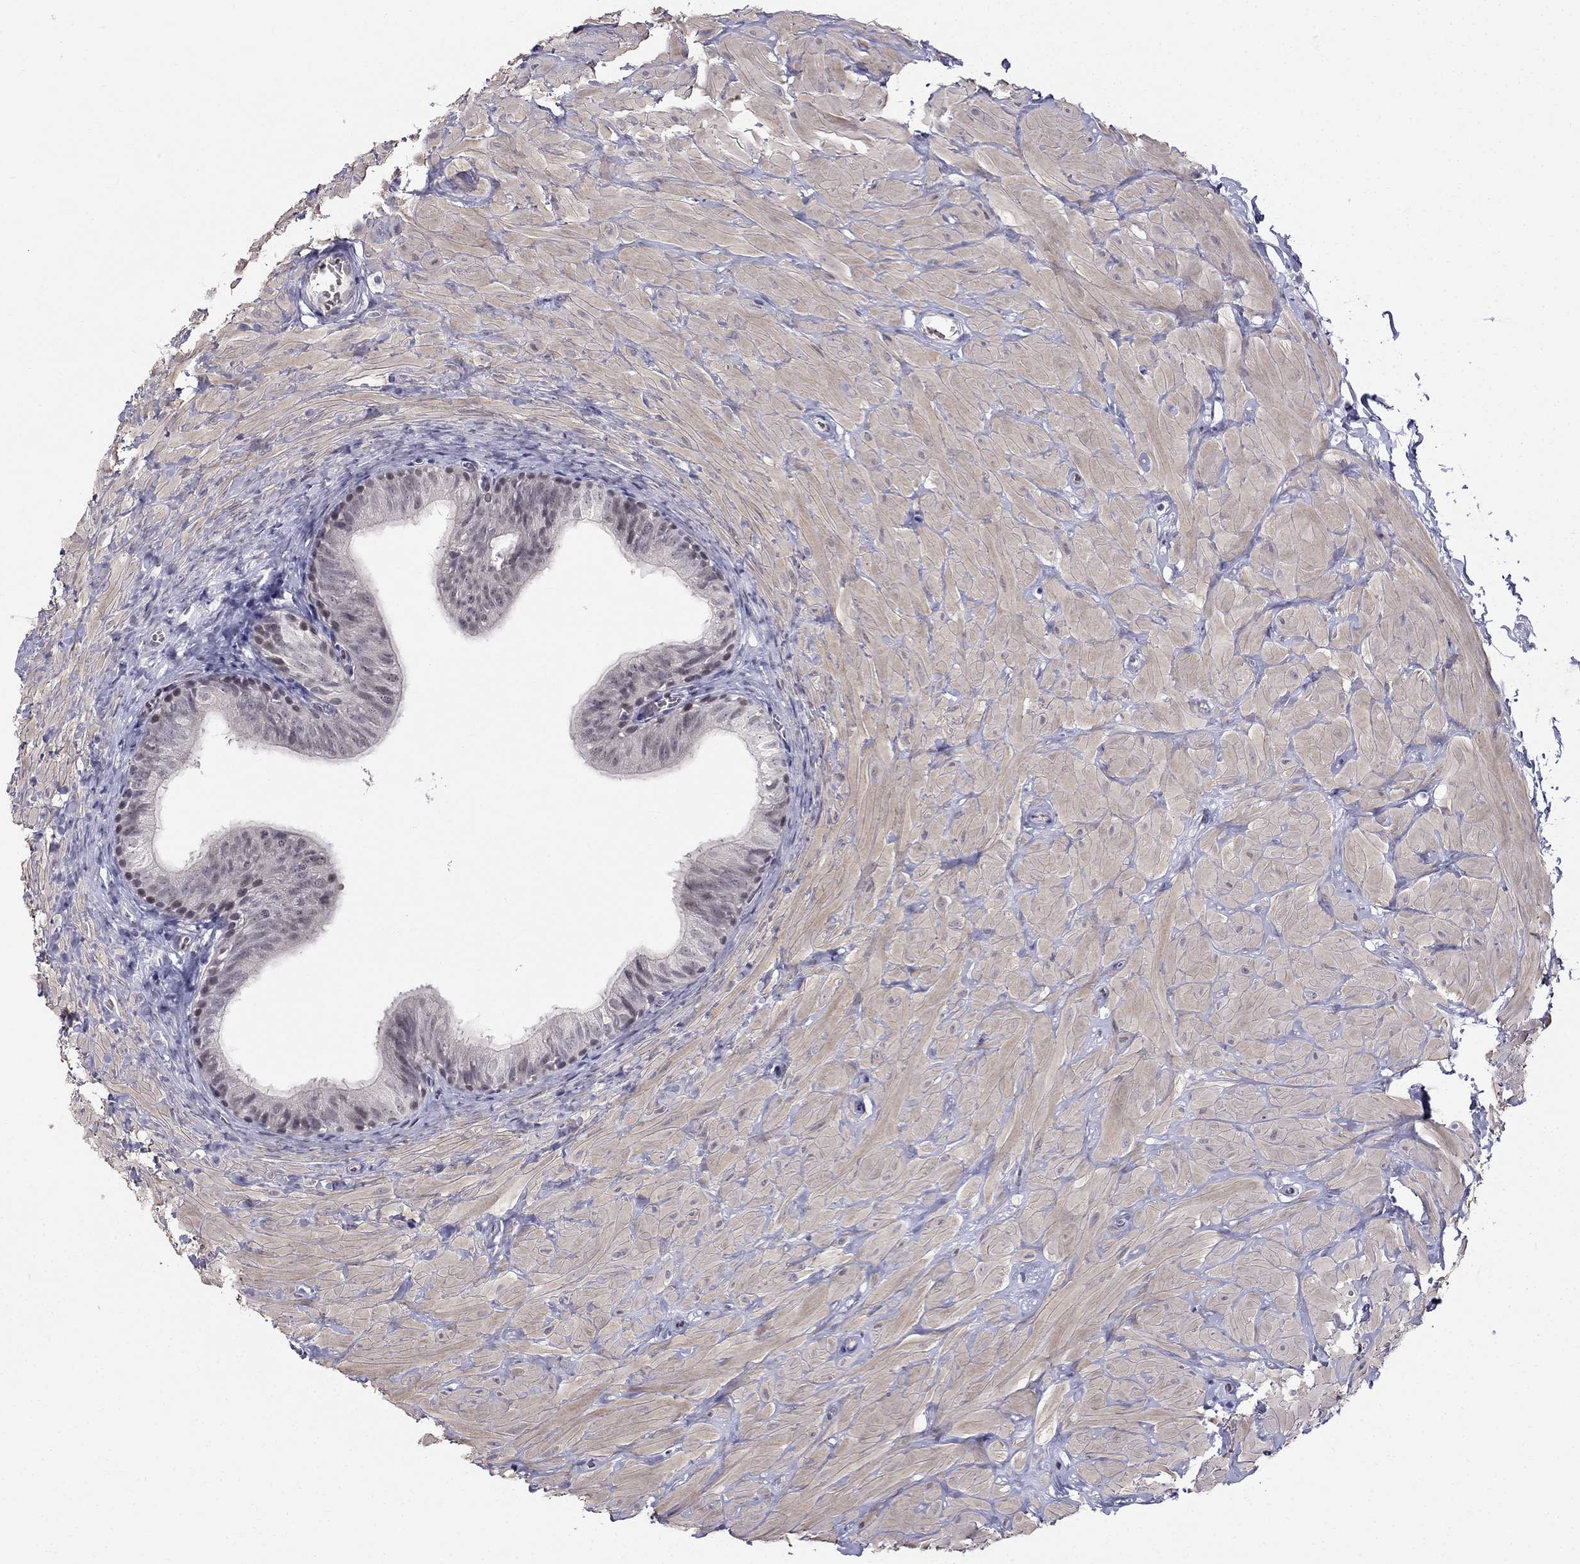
{"staining": {"intensity": "negative", "quantity": "none", "location": "none"}, "tissue": "epididymis", "cell_type": "Glandular cells", "image_type": "normal", "snomed": [{"axis": "morphology", "description": "Normal tissue, NOS"}, {"axis": "topography", "description": "Epididymis"}, {"axis": "topography", "description": "Vas deferens"}], "caption": "Glandular cells show no significant protein expression in normal epididymis. (Brightfield microscopy of DAB (3,3'-diaminobenzidine) immunohistochemistry at high magnification).", "gene": "BAG5", "patient": {"sex": "male", "age": 23}}